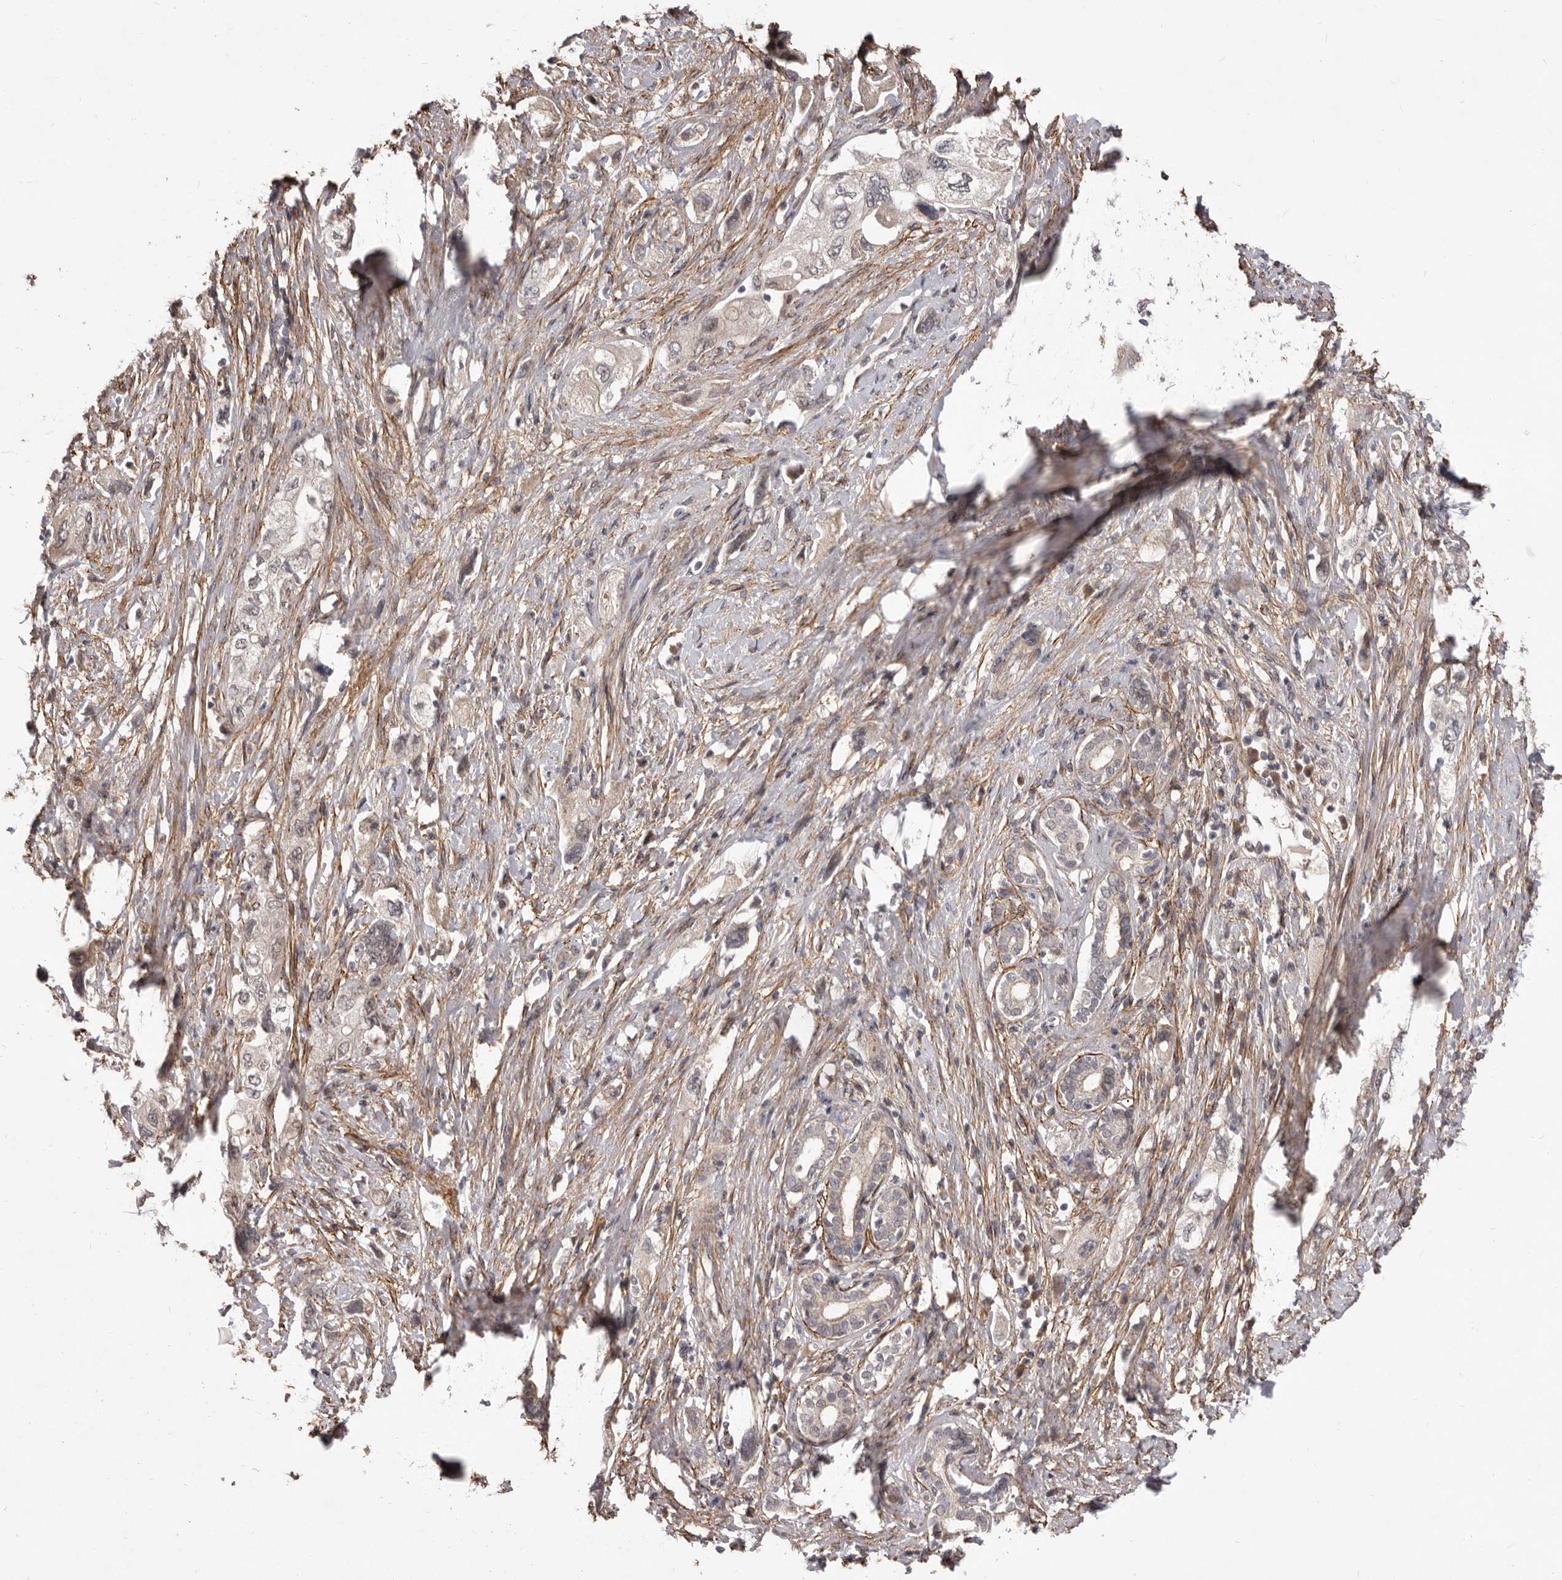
{"staining": {"intensity": "negative", "quantity": "none", "location": "none"}, "tissue": "pancreatic cancer", "cell_type": "Tumor cells", "image_type": "cancer", "snomed": [{"axis": "morphology", "description": "Adenocarcinoma, NOS"}, {"axis": "topography", "description": "Pancreas"}], "caption": "Immunohistochemical staining of pancreatic cancer demonstrates no significant staining in tumor cells.", "gene": "HBS1L", "patient": {"sex": "female", "age": 73}}